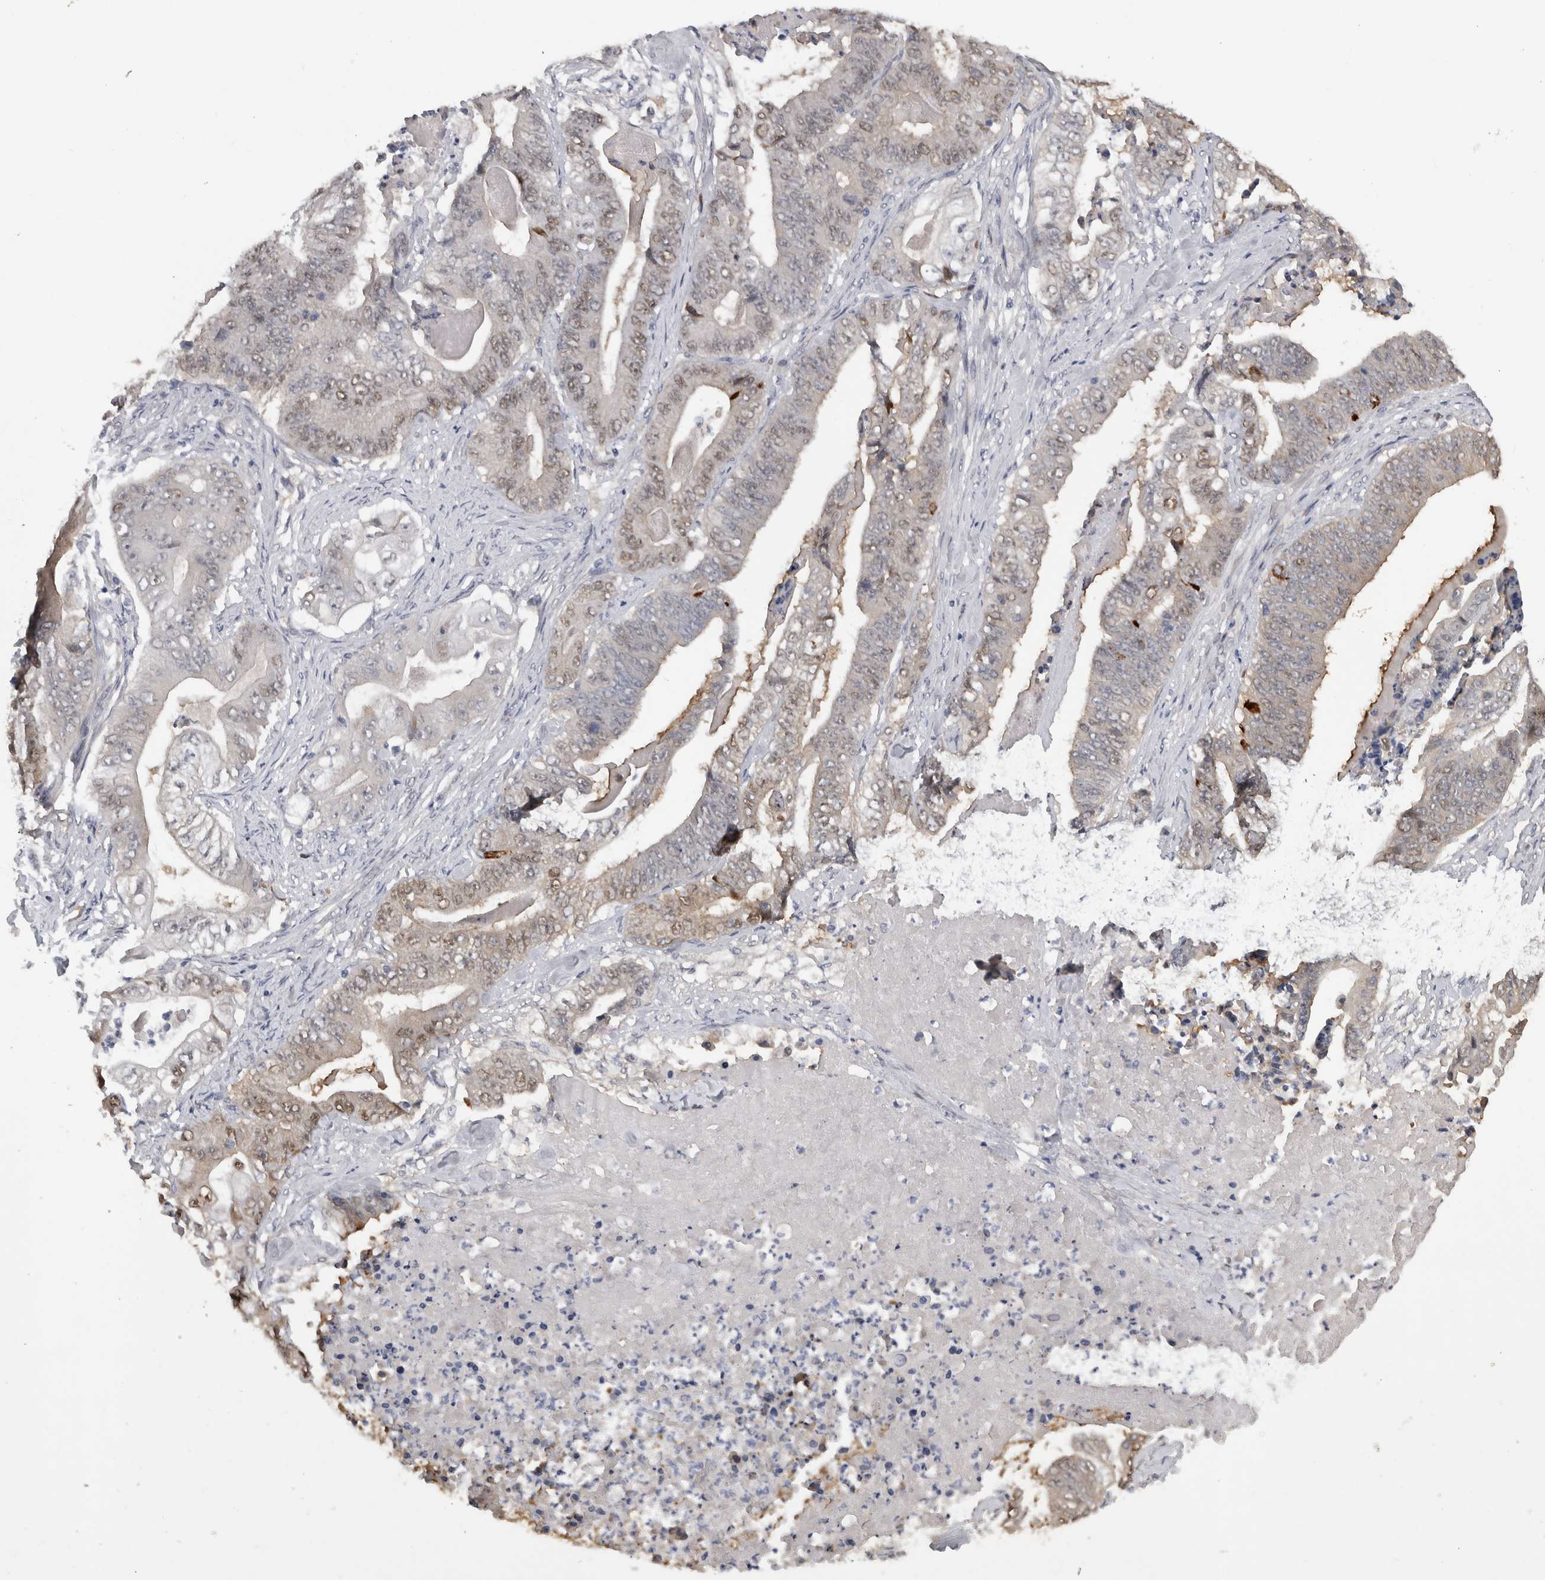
{"staining": {"intensity": "weak", "quantity": "25%-75%", "location": "nuclear"}, "tissue": "stomach cancer", "cell_type": "Tumor cells", "image_type": "cancer", "snomed": [{"axis": "morphology", "description": "Adenocarcinoma, NOS"}, {"axis": "topography", "description": "Stomach"}], "caption": "The immunohistochemical stain labels weak nuclear expression in tumor cells of stomach cancer (adenocarcinoma) tissue. (DAB = brown stain, brightfield microscopy at high magnification).", "gene": "DYRK2", "patient": {"sex": "female", "age": 73}}